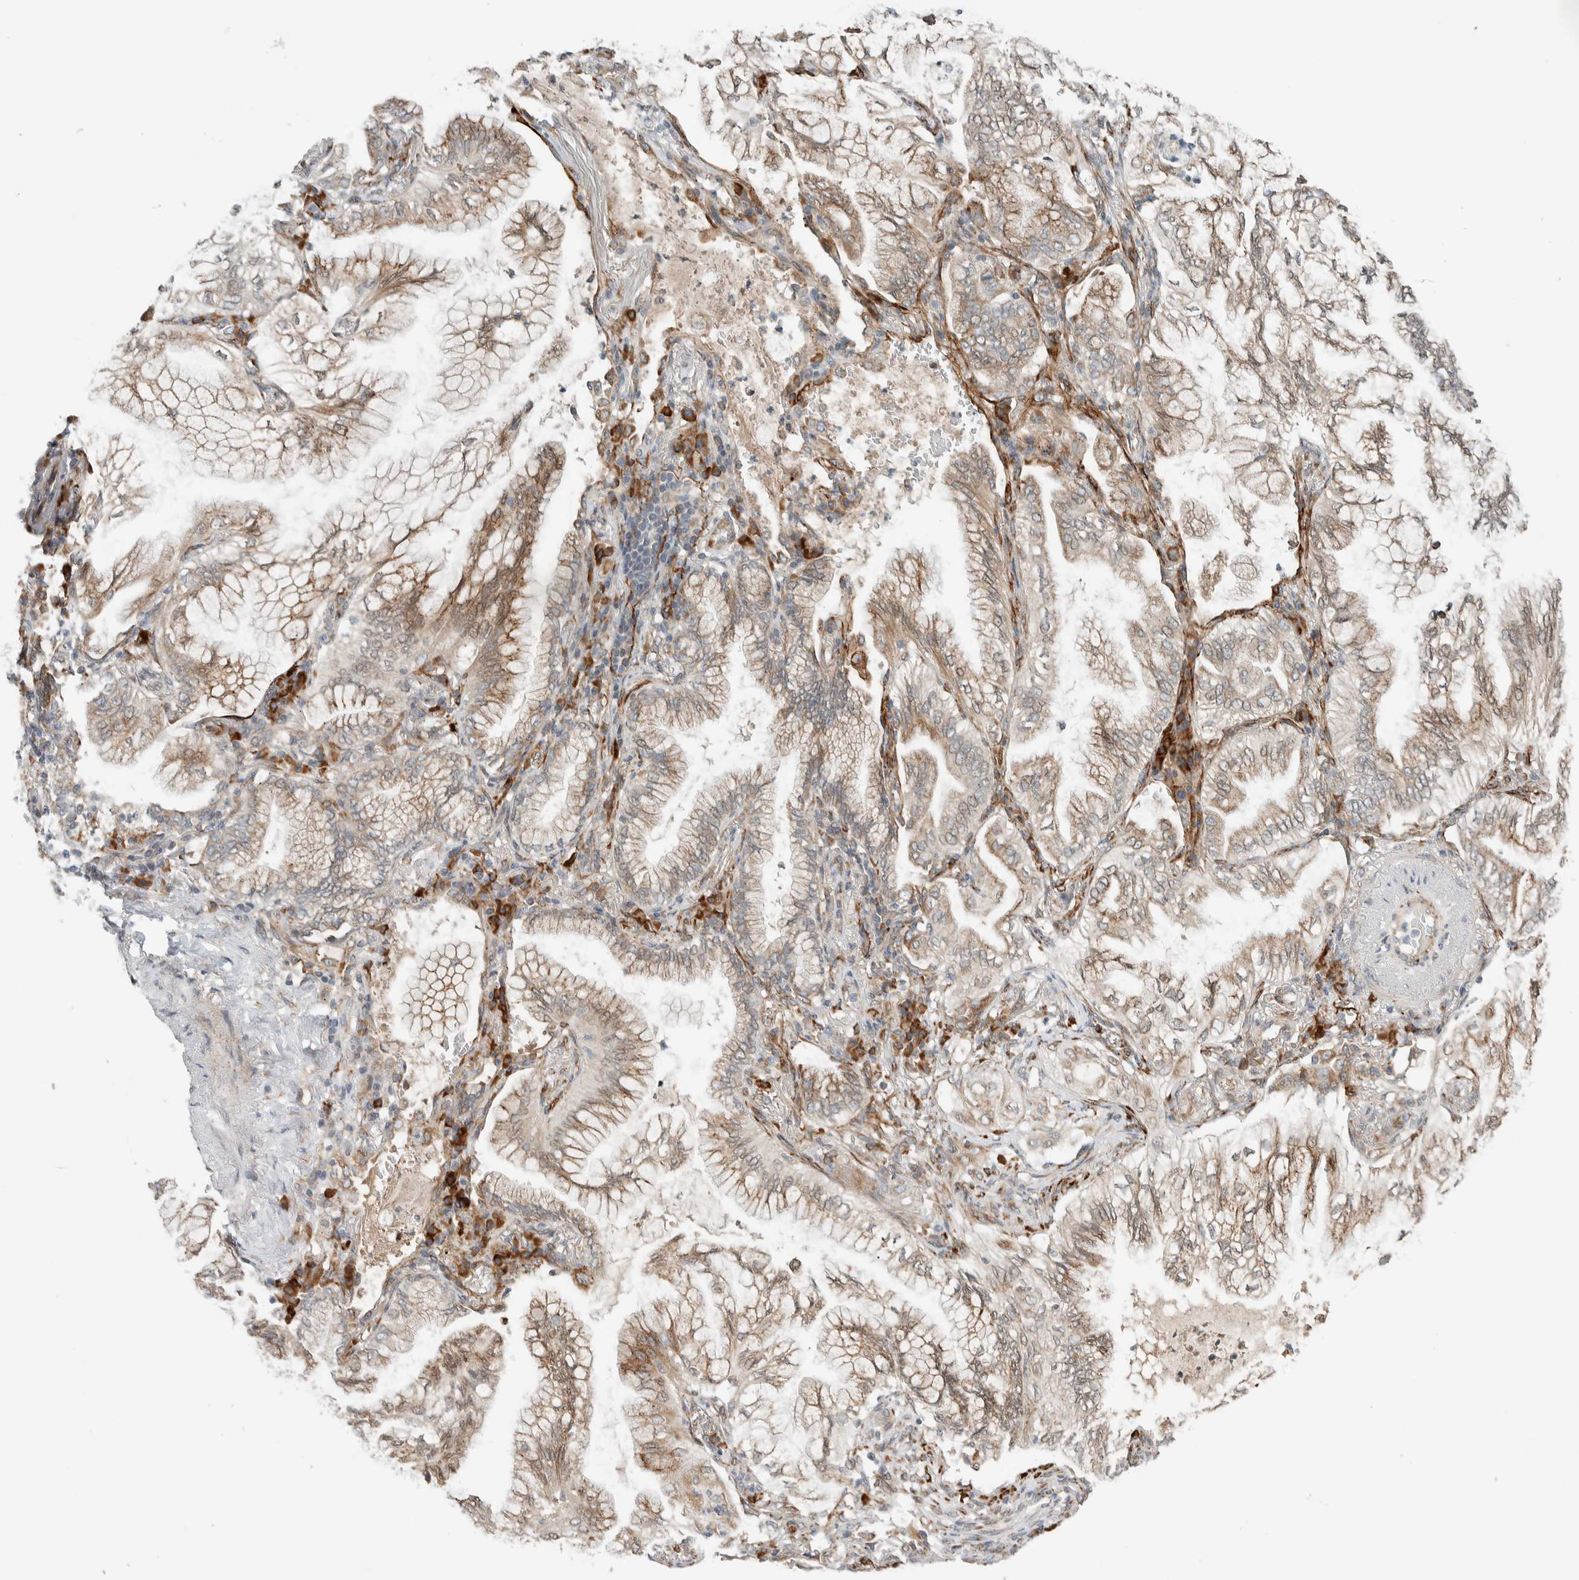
{"staining": {"intensity": "moderate", "quantity": ">75%", "location": "cytoplasmic/membranous"}, "tissue": "lung cancer", "cell_type": "Tumor cells", "image_type": "cancer", "snomed": [{"axis": "morphology", "description": "Adenocarcinoma, NOS"}, {"axis": "topography", "description": "Lung"}], "caption": "Adenocarcinoma (lung) stained with a brown dye demonstrates moderate cytoplasmic/membranous positive expression in about >75% of tumor cells.", "gene": "CTBP2", "patient": {"sex": "female", "age": 70}}